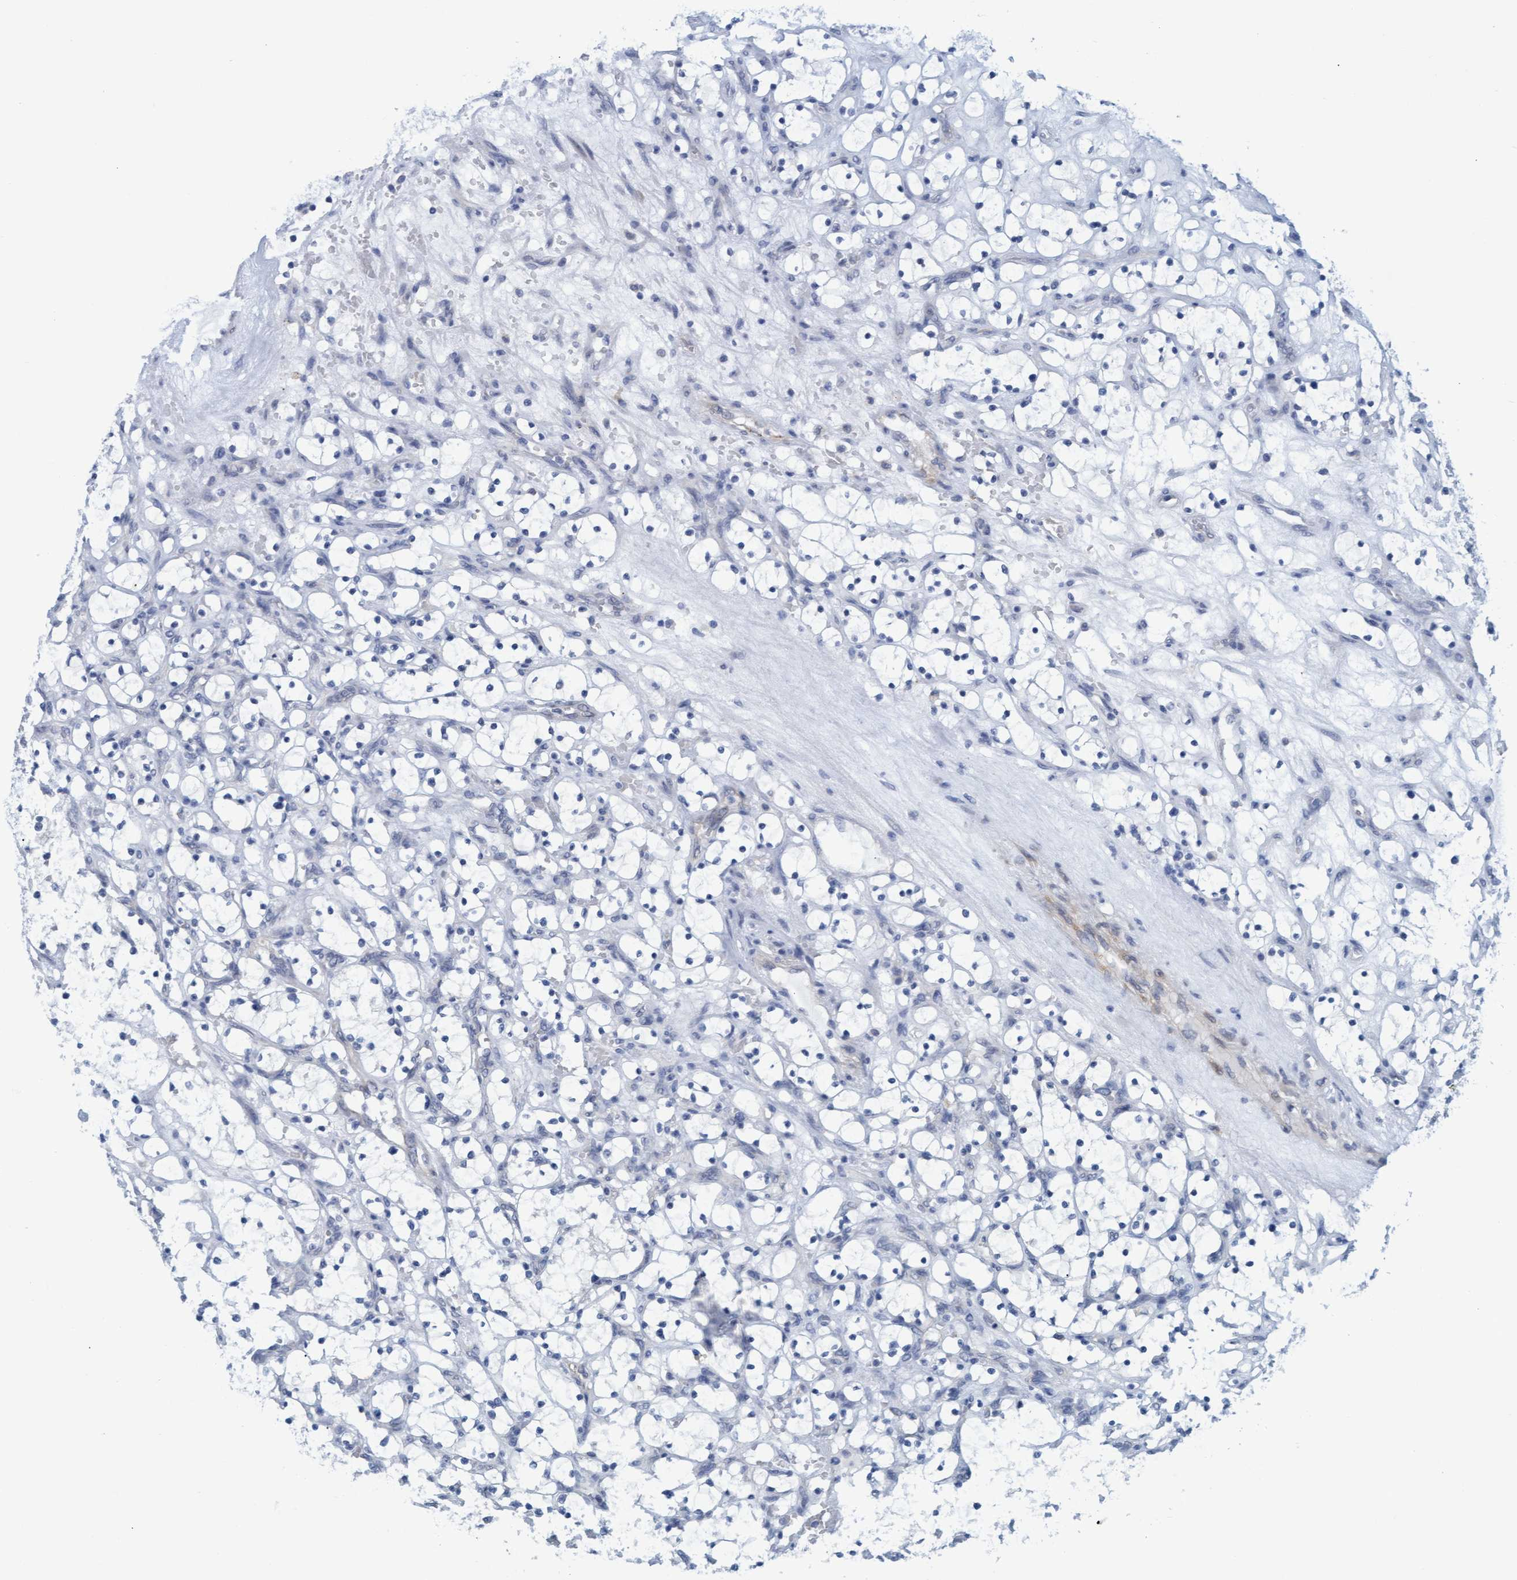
{"staining": {"intensity": "negative", "quantity": "none", "location": "none"}, "tissue": "renal cancer", "cell_type": "Tumor cells", "image_type": "cancer", "snomed": [{"axis": "morphology", "description": "Adenocarcinoma, NOS"}, {"axis": "topography", "description": "Kidney"}], "caption": "IHC micrograph of human renal adenocarcinoma stained for a protein (brown), which reveals no positivity in tumor cells. Brightfield microscopy of IHC stained with DAB (3,3'-diaminobenzidine) (brown) and hematoxylin (blue), captured at high magnification.", "gene": "SSTR3", "patient": {"sex": "female", "age": 69}}